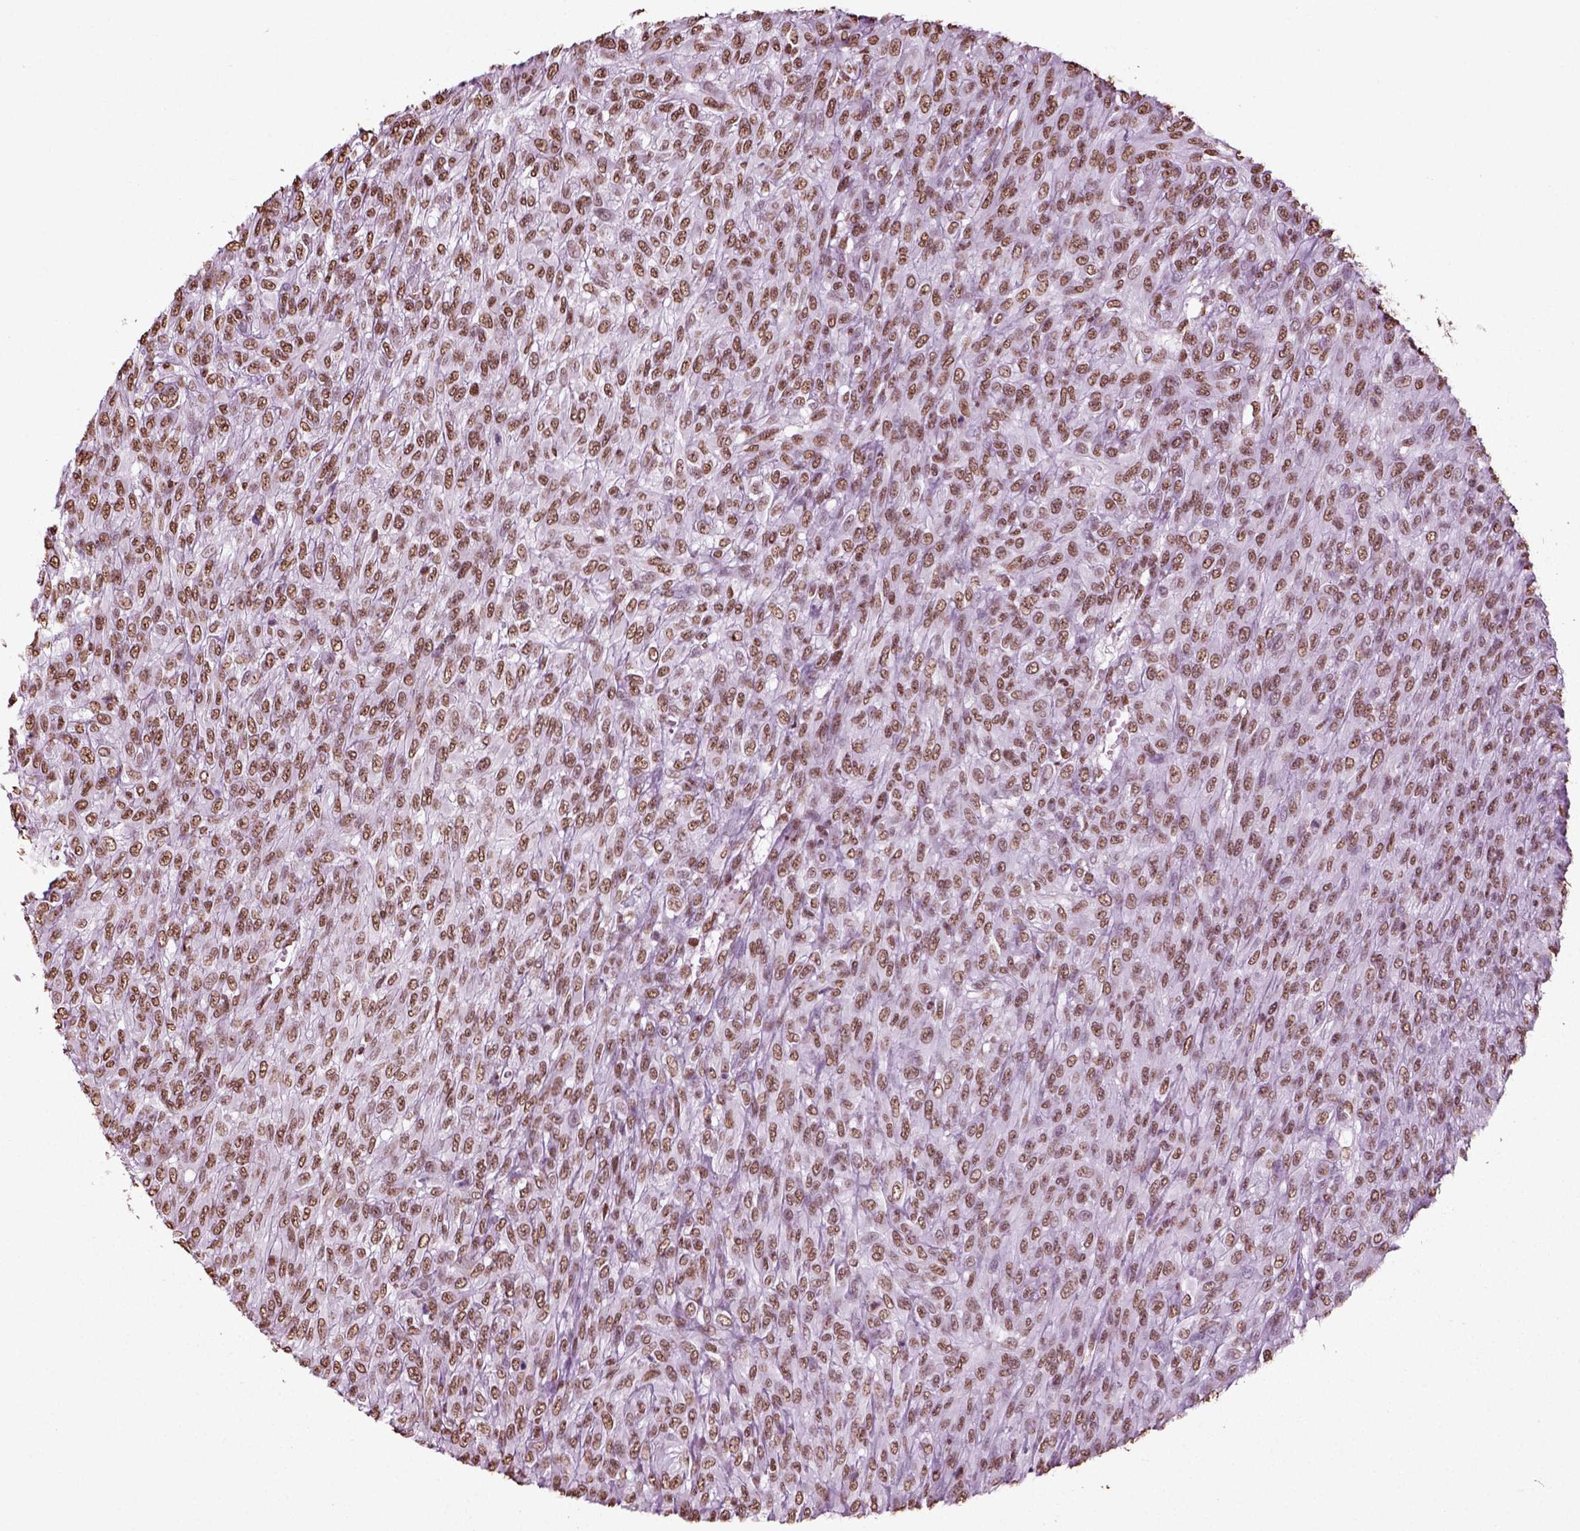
{"staining": {"intensity": "moderate", "quantity": ">75%", "location": "nuclear"}, "tissue": "renal cancer", "cell_type": "Tumor cells", "image_type": "cancer", "snomed": [{"axis": "morphology", "description": "Adenocarcinoma, NOS"}, {"axis": "topography", "description": "Kidney"}], "caption": "Immunohistochemical staining of human adenocarcinoma (renal) shows moderate nuclear protein expression in approximately >75% of tumor cells.", "gene": "POLR1H", "patient": {"sex": "male", "age": 58}}